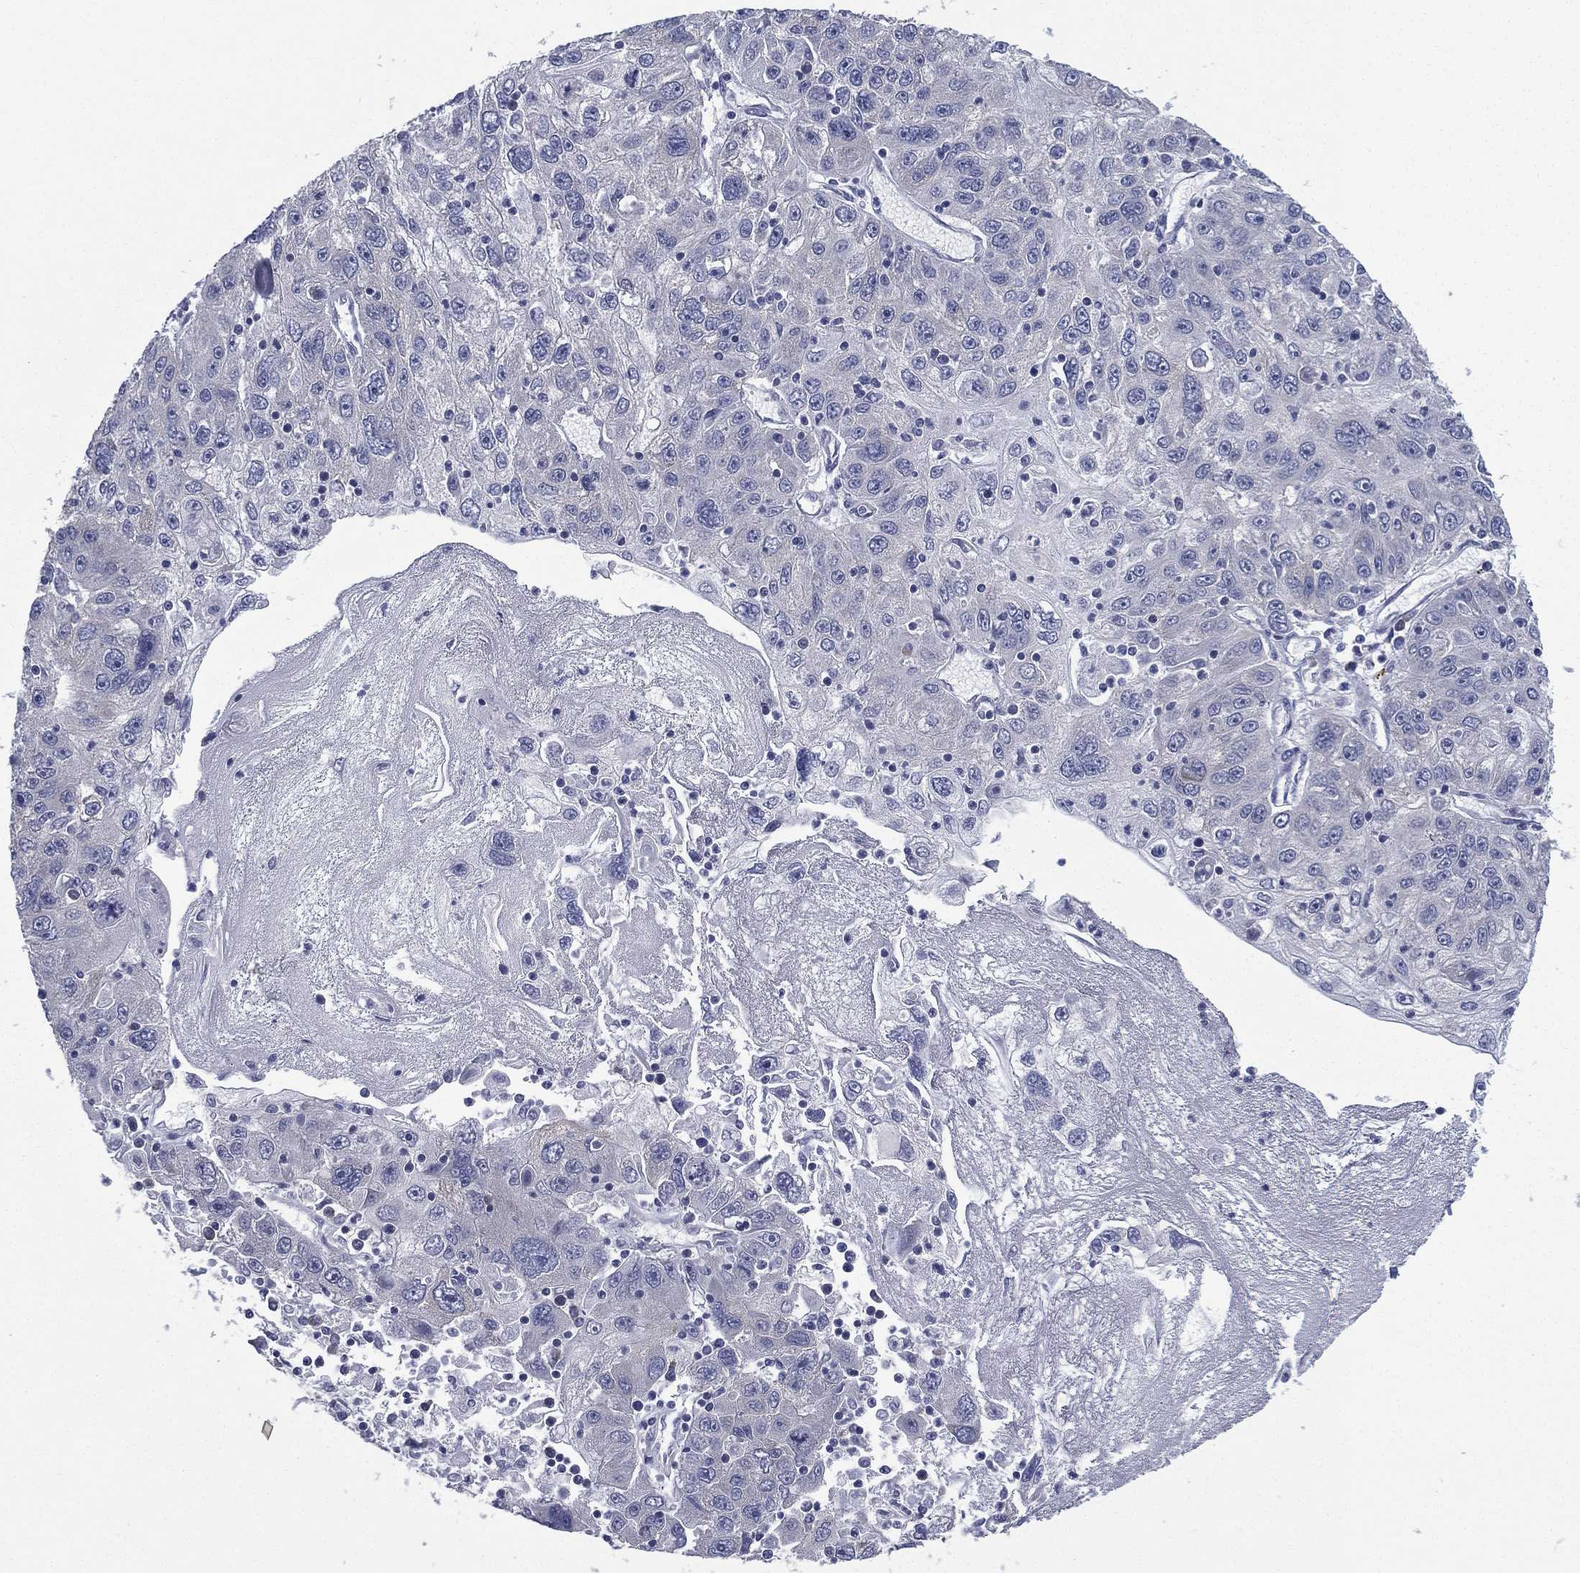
{"staining": {"intensity": "negative", "quantity": "none", "location": "none"}, "tissue": "stomach cancer", "cell_type": "Tumor cells", "image_type": "cancer", "snomed": [{"axis": "morphology", "description": "Adenocarcinoma, NOS"}, {"axis": "topography", "description": "Stomach"}], "caption": "Immunohistochemistry (IHC) histopathology image of neoplastic tissue: human stomach cancer (adenocarcinoma) stained with DAB displays no significant protein staining in tumor cells. (Immunohistochemistry, brightfield microscopy, high magnification).", "gene": "FARSA", "patient": {"sex": "male", "age": 56}}